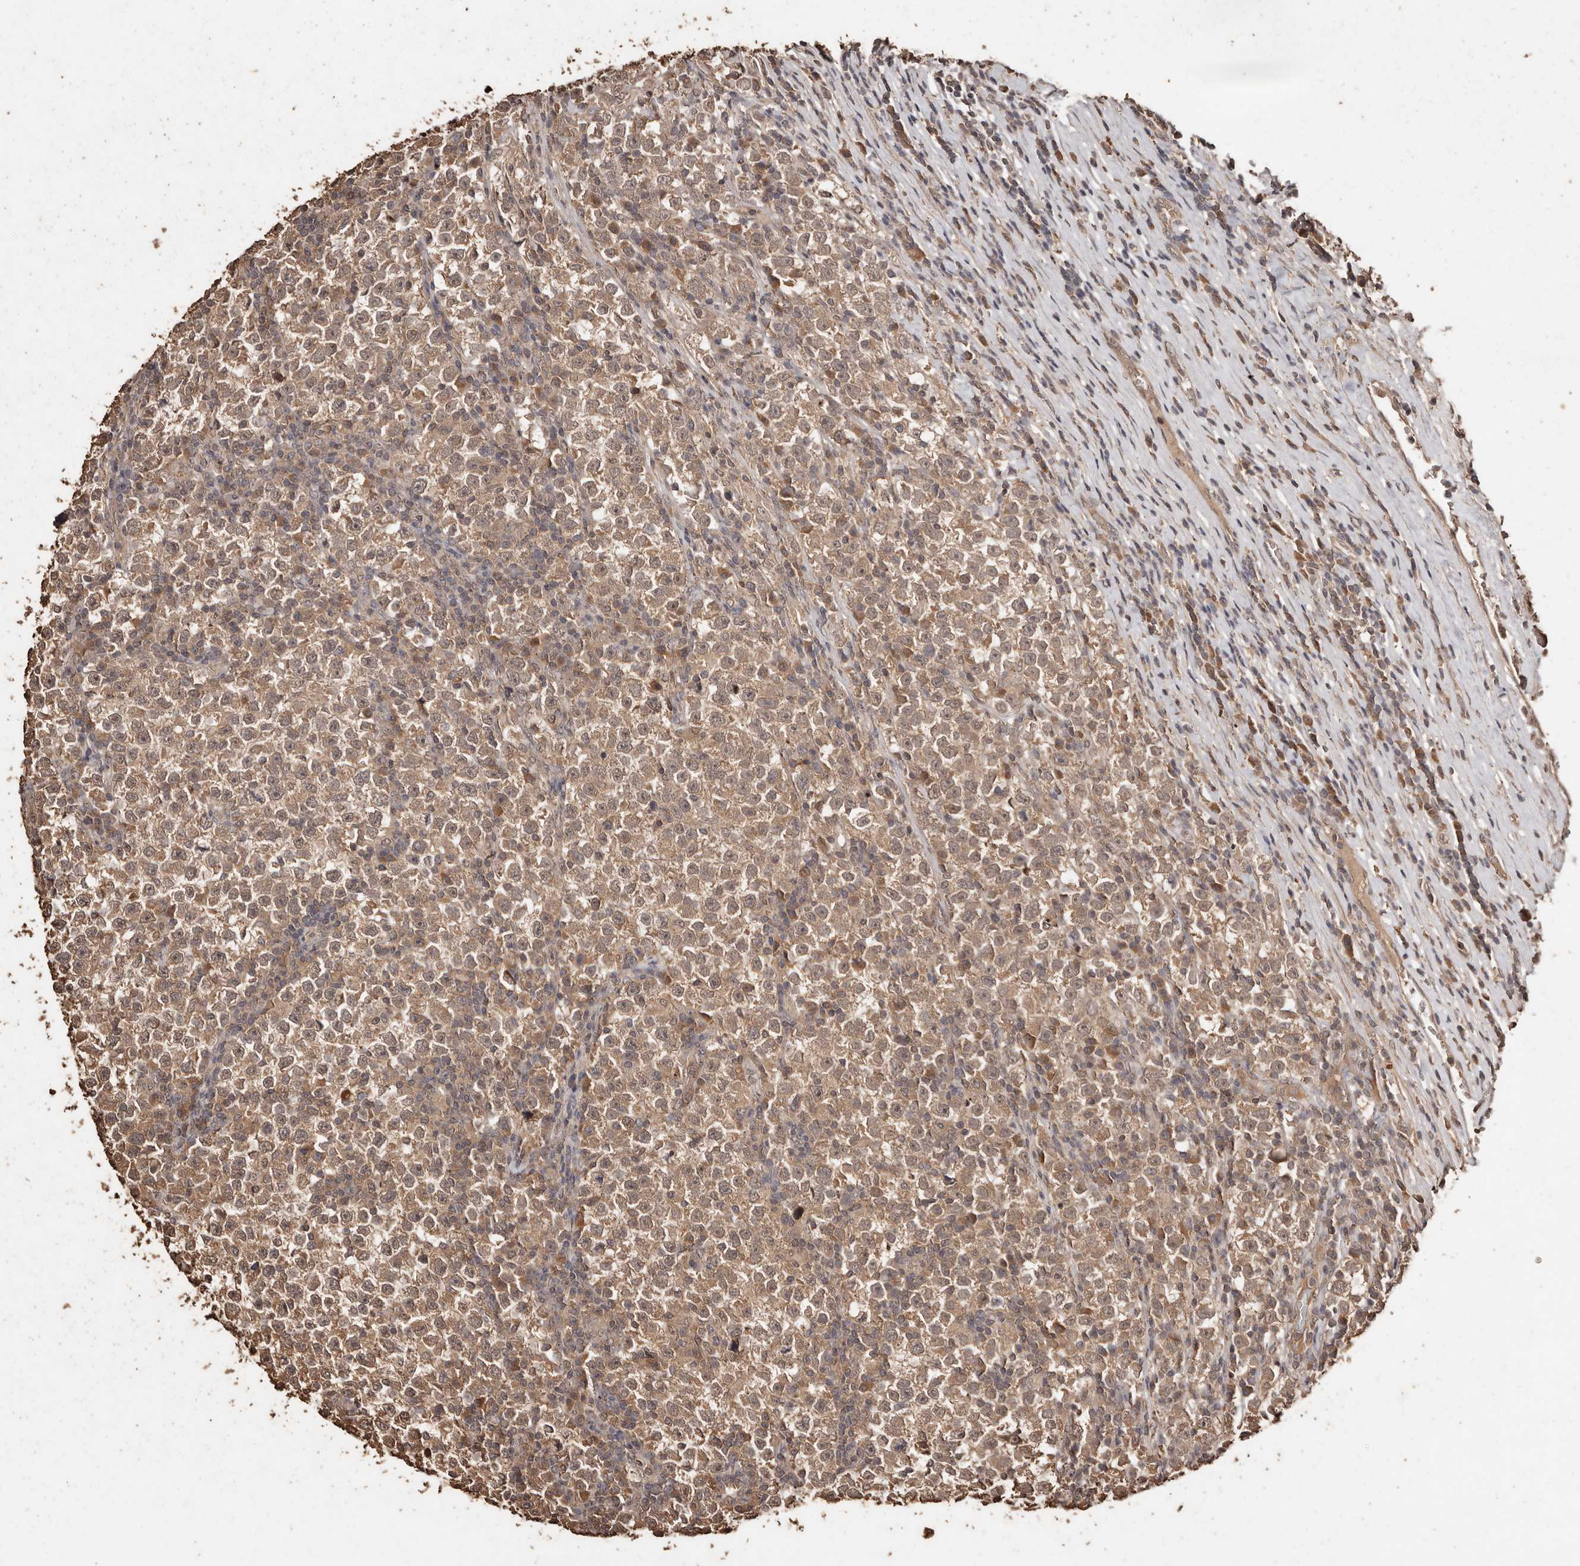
{"staining": {"intensity": "moderate", "quantity": ">75%", "location": "cytoplasmic/membranous,nuclear"}, "tissue": "testis cancer", "cell_type": "Tumor cells", "image_type": "cancer", "snomed": [{"axis": "morphology", "description": "Normal tissue, NOS"}, {"axis": "morphology", "description": "Seminoma, NOS"}, {"axis": "topography", "description": "Testis"}], "caption": "Brown immunohistochemical staining in human testis cancer reveals moderate cytoplasmic/membranous and nuclear staining in approximately >75% of tumor cells.", "gene": "PKDCC", "patient": {"sex": "male", "age": 43}}